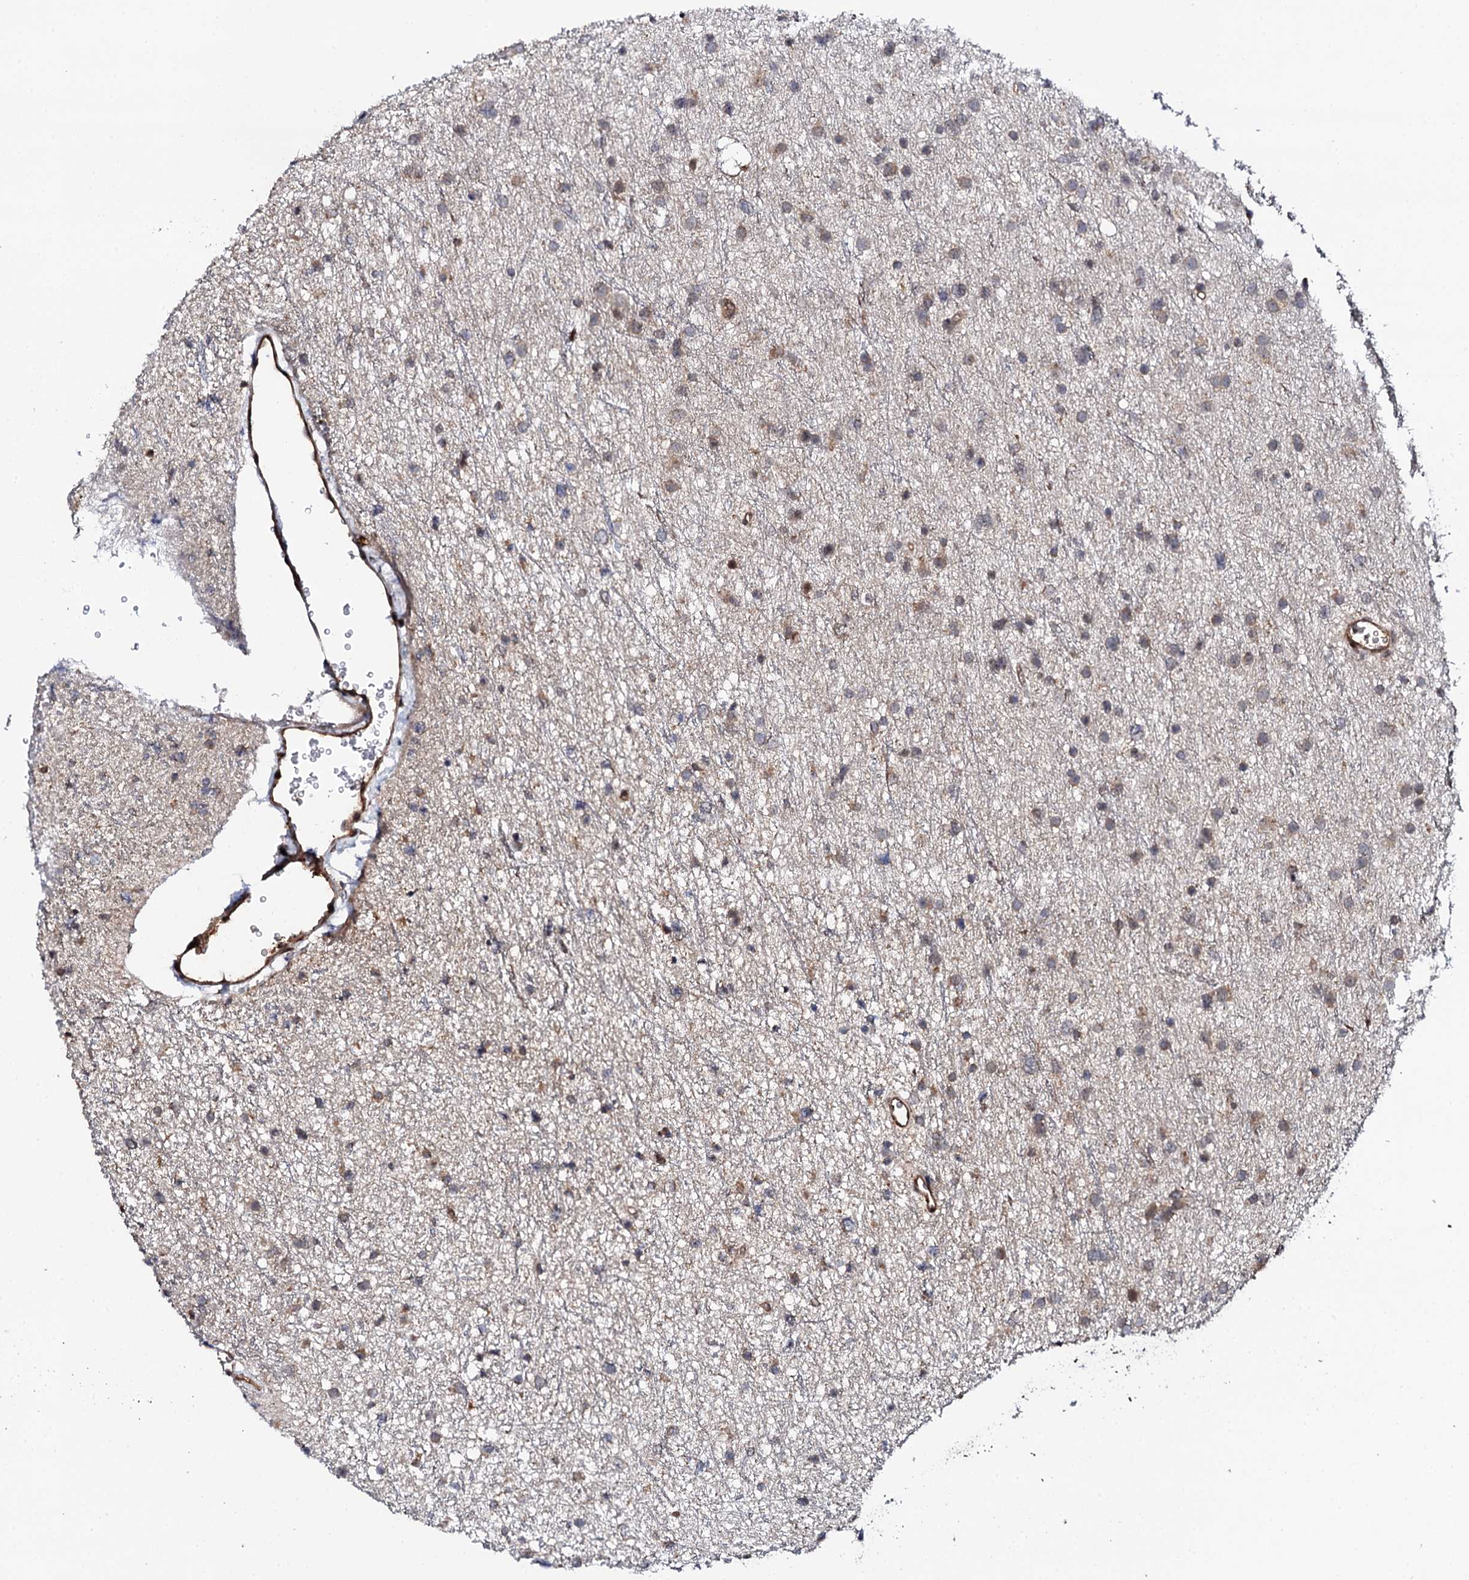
{"staining": {"intensity": "weak", "quantity": "25%-75%", "location": "cytoplasmic/membranous"}, "tissue": "glioma", "cell_type": "Tumor cells", "image_type": "cancer", "snomed": [{"axis": "morphology", "description": "Glioma, malignant, Low grade"}, {"axis": "topography", "description": "Cerebral cortex"}], "caption": "This image exhibits malignant low-grade glioma stained with IHC to label a protein in brown. The cytoplasmic/membranous of tumor cells show weak positivity for the protein. Nuclei are counter-stained blue.", "gene": "FAM111A", "patient": {"sex": "female", "age": 39}}